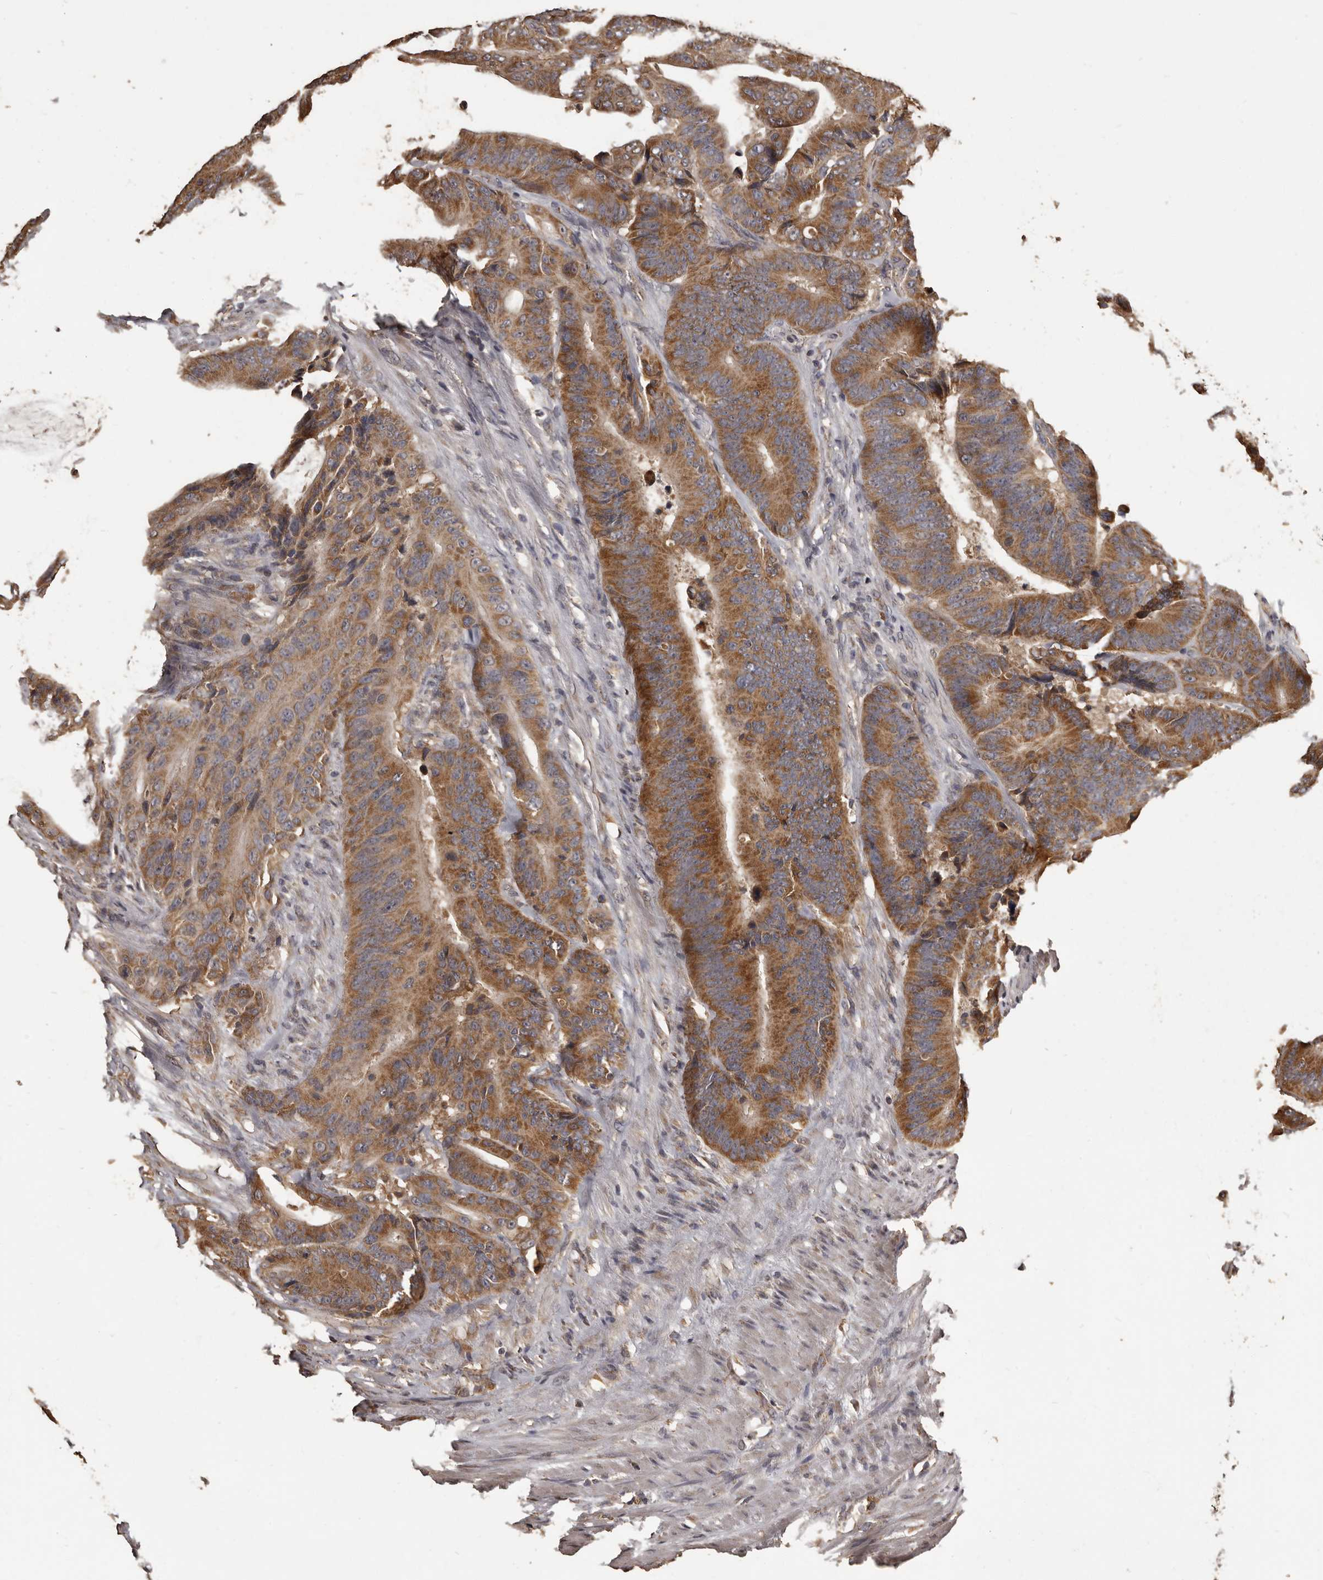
{"staining": {"intensity": "moderate", "quantity": ">75%", "location": "cytoplasmic/membranous"}, "tissue": "colorectal cancer", "cell_type": "Tumor cells", "image_type": "cancer", "snomed": [{"axis": "morphology", "description": "Adenocarcinoma, NOS"}, {"axis": "topography", "description": "Colon"}], "caption": "Moderate cytoplasmic/membranous expression is seen in approximately >75% of tumor cells in adenocarcinoma (colorectal).", "gene": "MGAT5", "patient": {"sex": "male", "age": 83}}